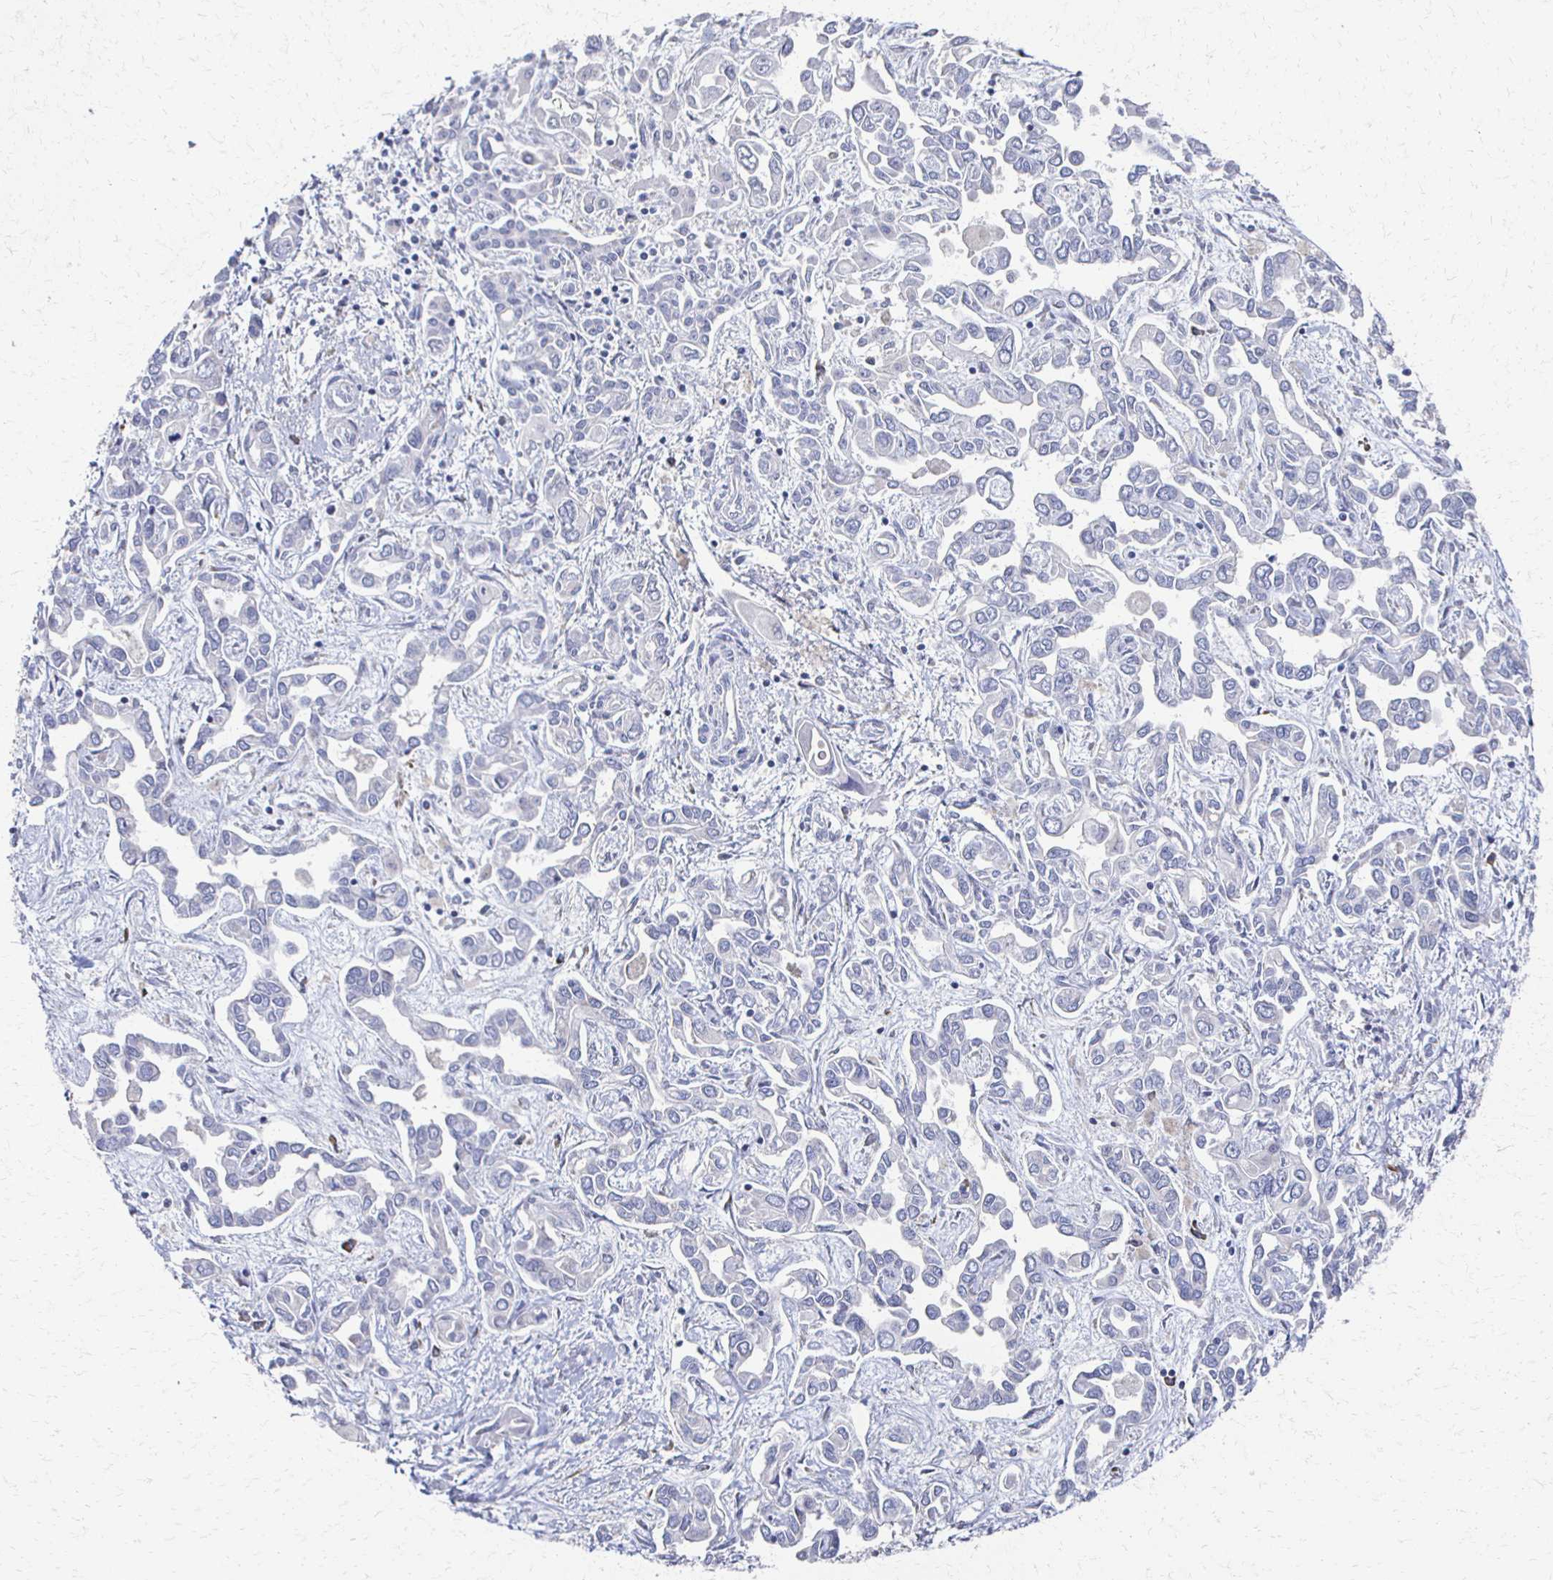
{"staining": {"intensity": "negative", "quantity": "none", "location": "none"}, "tissue": "liver cancer", "cell_type": "Tumor cells", "image_type": "cancer", "snomed": [{"axis": "morphology", "description": "Cholangiocarcinoma"}, {"axis": "topography", "description": "Liver"}], "caption": "Protein analysis of liver cancer (cholangiocarcinoma) reveals no significant expression in tumor cells. (DAB immunohistochemistry visualized using brightfield microscopy, high magnification).", "gene": "ATP1A3", "patient": {"sex": "female", "age": 64}}